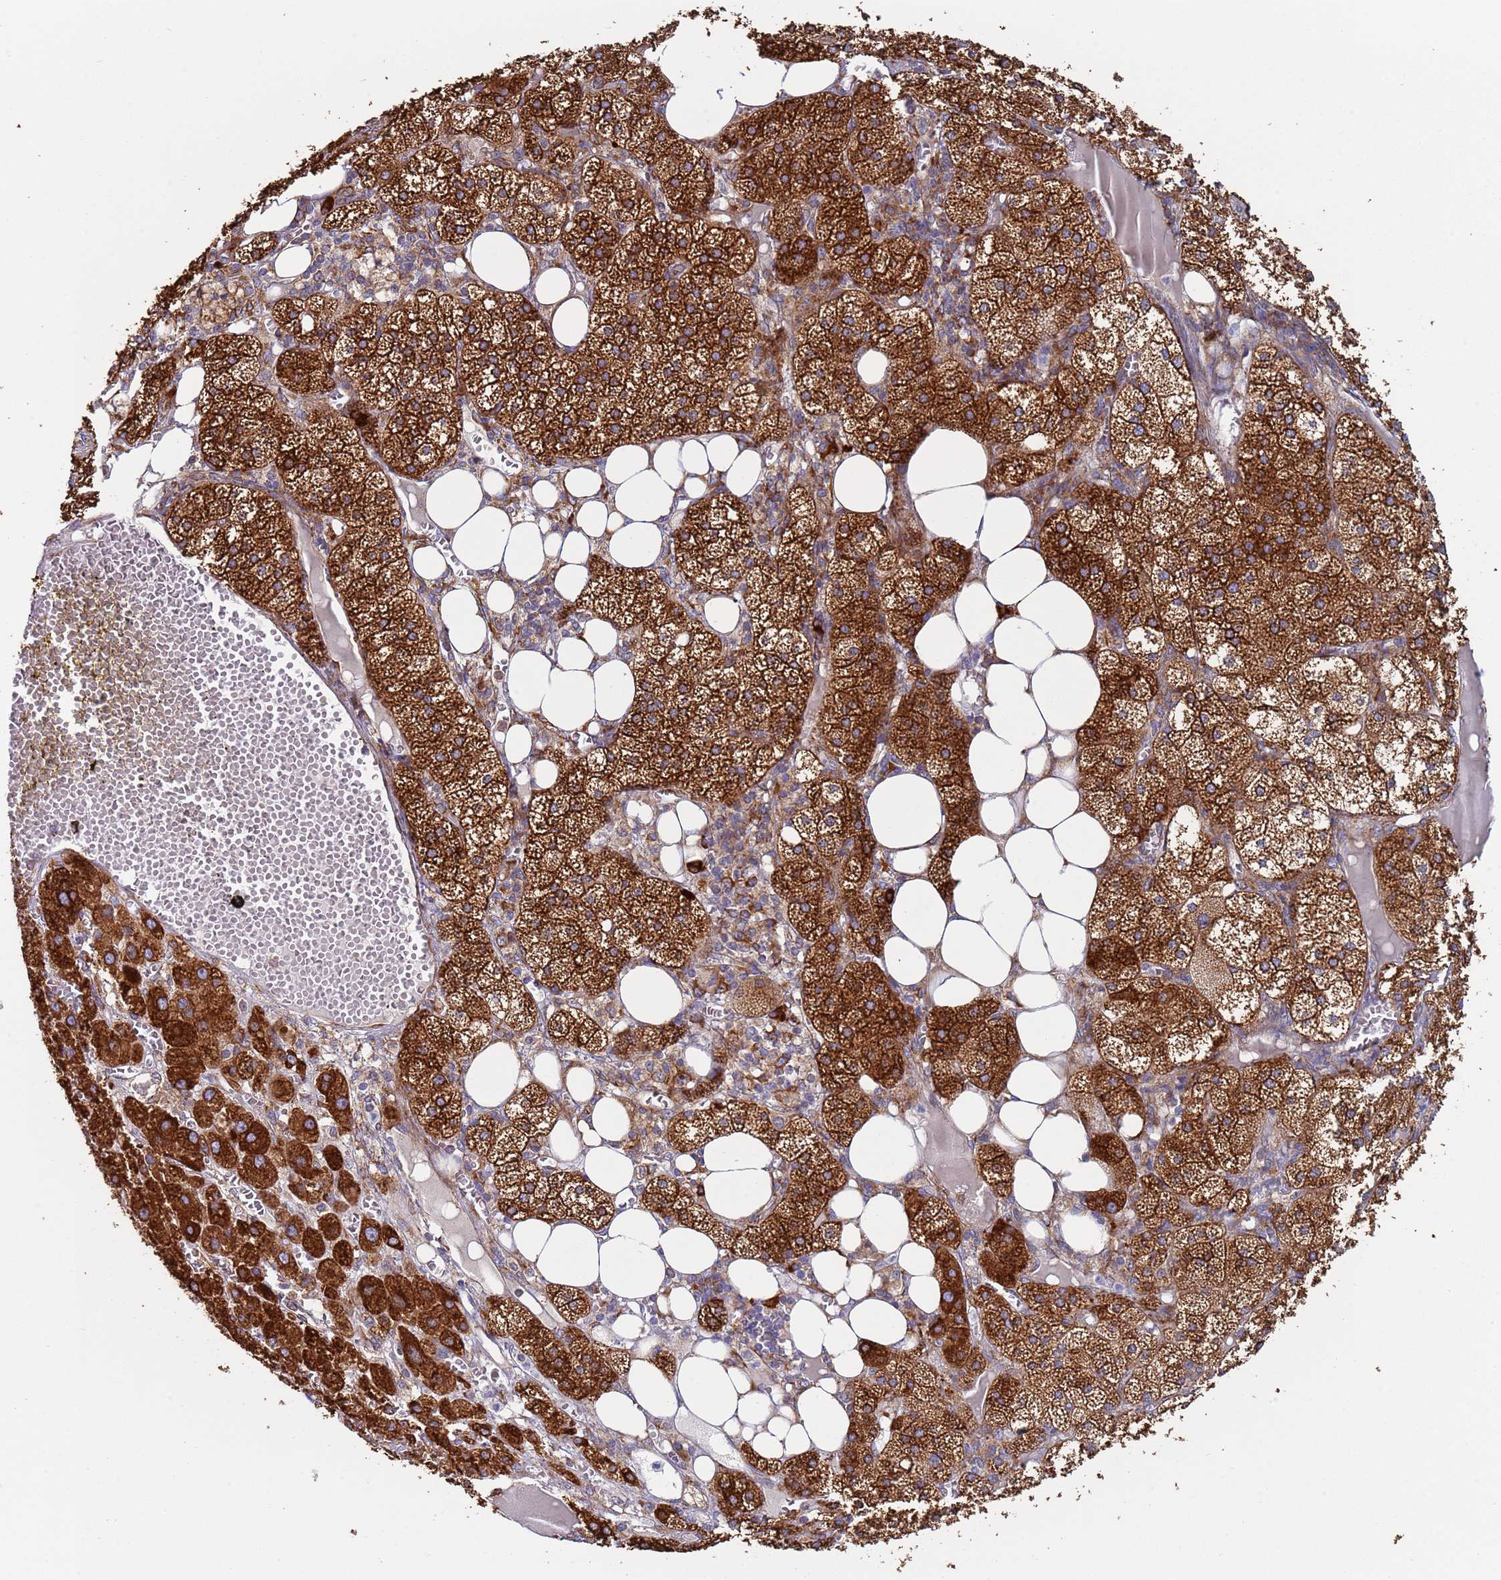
{"staining": {"intensity": "strong", "quantity": ">75%", "location": "cytoplasmic/membranous"}, "tissue": "adrenal gland", "cell_type": "Glandular cells", "image_type": "normal", "snomed": [{"axis": "morphology", "description": "Normal tissue, NOS"}, {"axis": "topography", "description": "Adrenal gland"}], "caption": "An image of adrenal gland stained for a protein demonstrates strong cytoplasmic/membranous brown staining in glandular cells. (IHC, brightfield microscopy, high magnification).", "gene": "ENSG00000286098", "patient": {"sex": "female", "age": 61}}